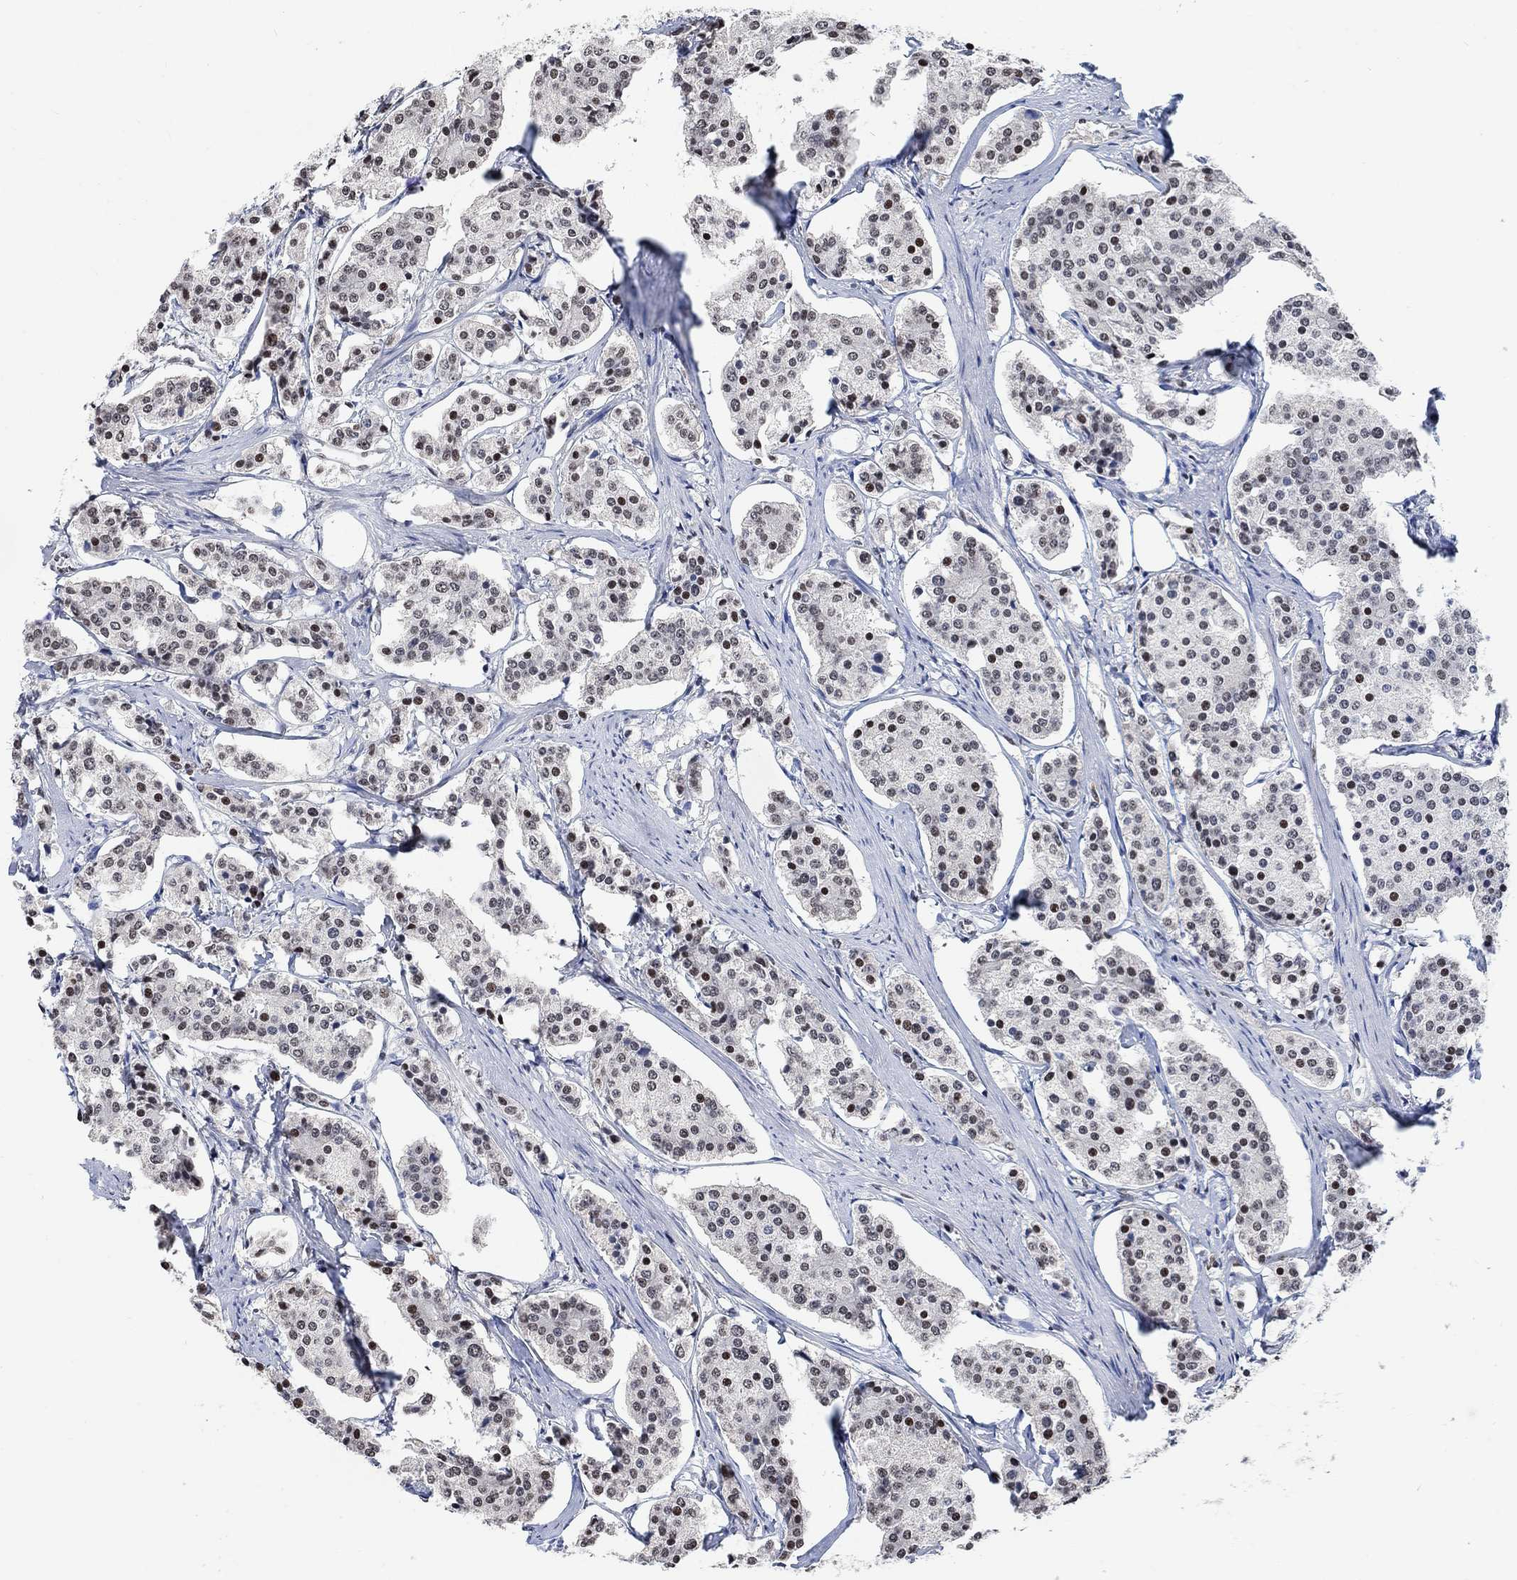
{"staining": {"intensity": "moderate", "quantity": "<25%", "location": "nuclear"}, "tissue": "carcinoid", "cell_type": "Tumor cells", "image_type": "cancer", "snomed": [{"axis": "morphology", "description": "Carcinoid, malignant, NOS"}, {"axis": "topography", "description": "Small intestine"}], "caption": "Immunohistochemistry (IHC) staining of carcinoid, which reveals low levels of moderate nuclear expression in about <25% of tumor cells indicating moderate nuclear protein positivity. The staining was performed using DAB (3,3'-diaminobenzidine) (brown) for protein detection and nuclei were counterstained in hematoxylin (blue).", "gene": "USP39", "patient": {"sex": "female", "age": 65}}